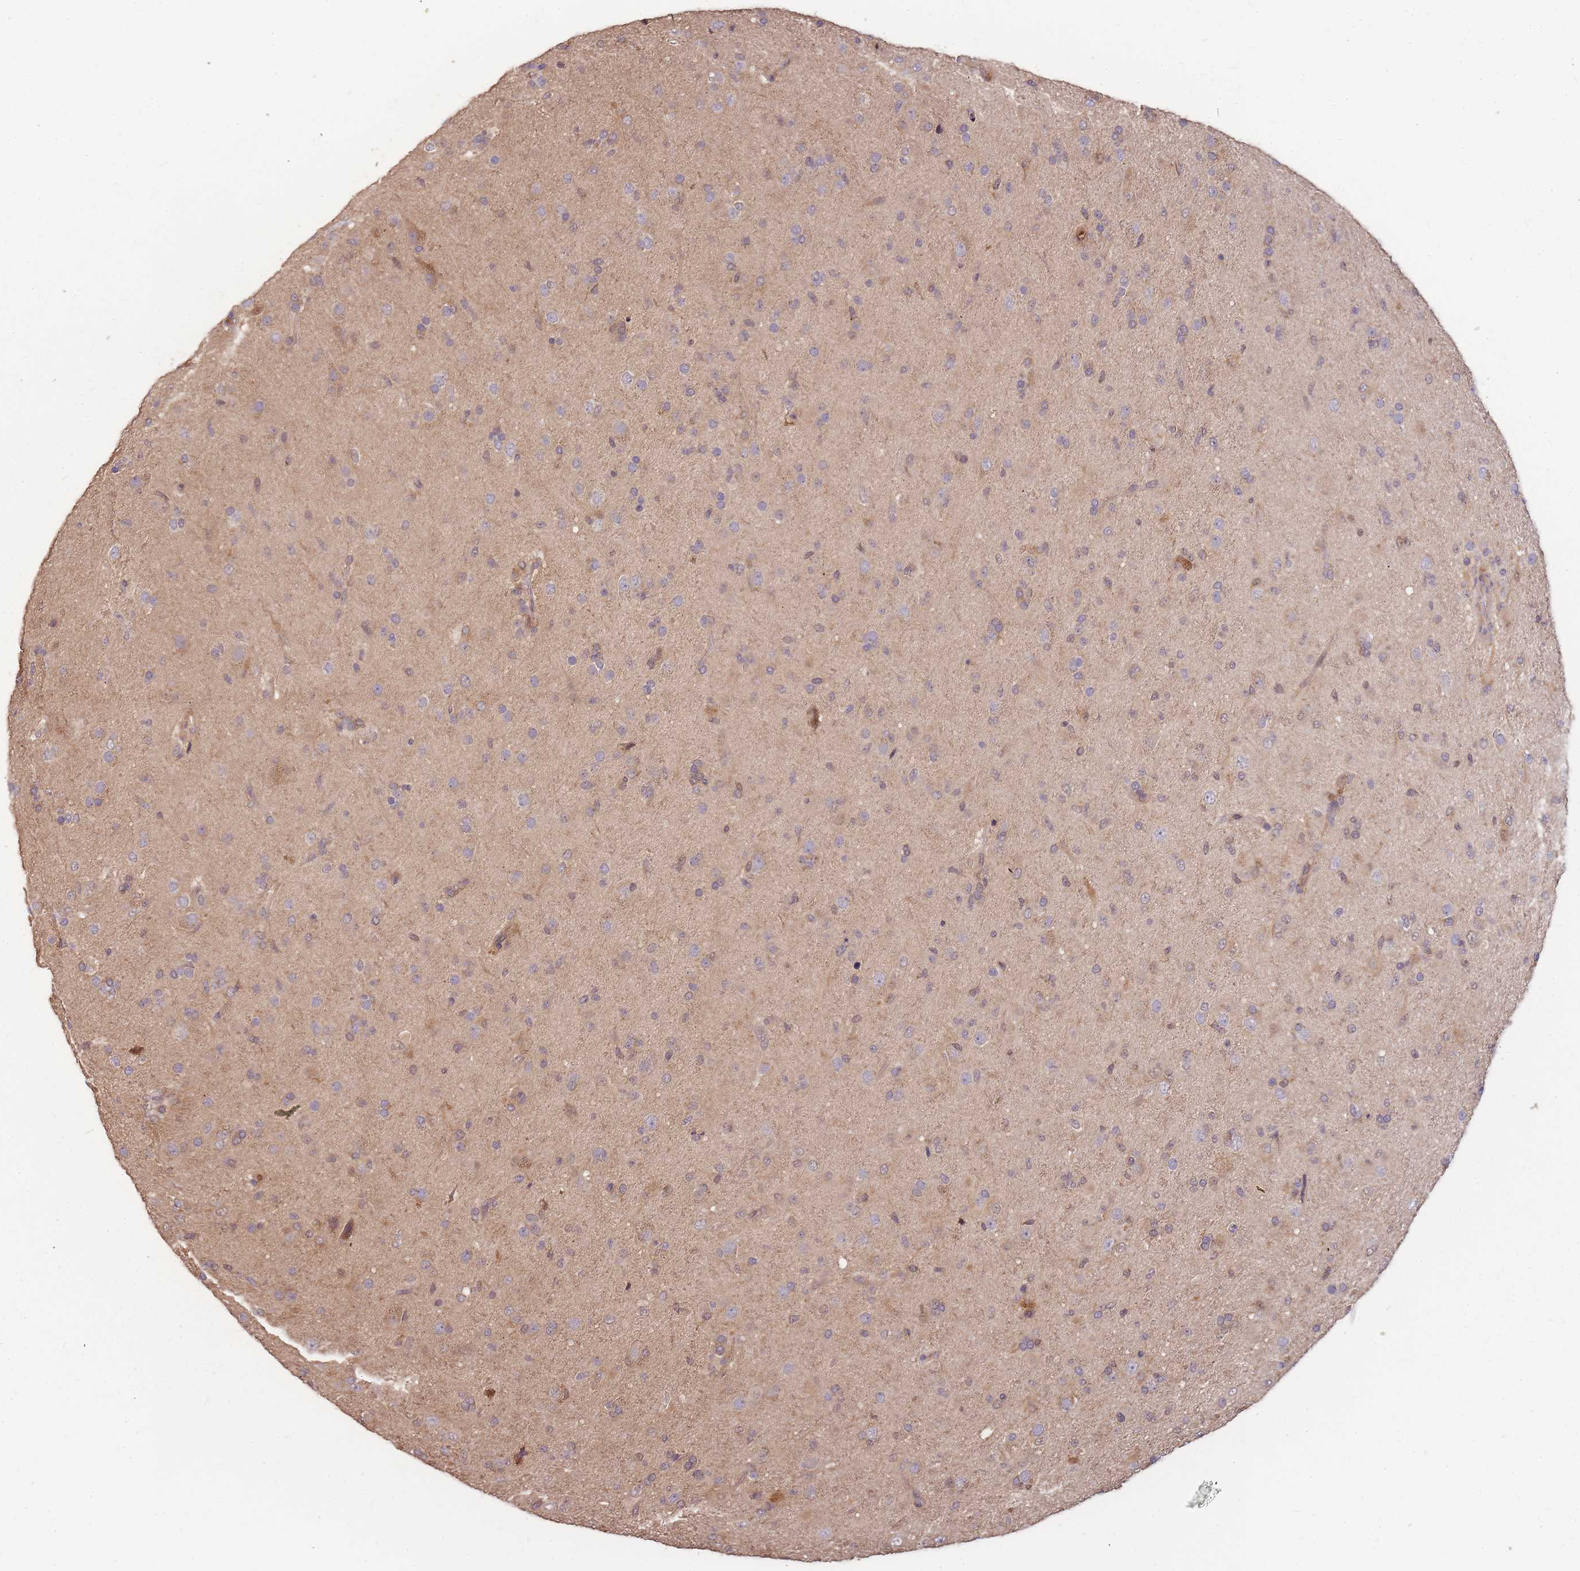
{"staining": {"intensity": "negative", "quantity": "none", "location": "none"}, "tissue": "glioma", "cell_type": "Tumor cells", "image_type": "cancer", "snomed": [{"axis": "morphology", "description": "Glioma, malignant, Low grade"}, {"axis": "topography", "description": "Brain"}], "caption": "High magnification brightfield microscopy of malignant glioma (low-grade) stained with DAB (brown) and counterstained with hematoxylin (blue): tumor cells show no significant staining.", "gene": "CDKN2AIPNL", "patient": {"sex": "male", "age": 65}}